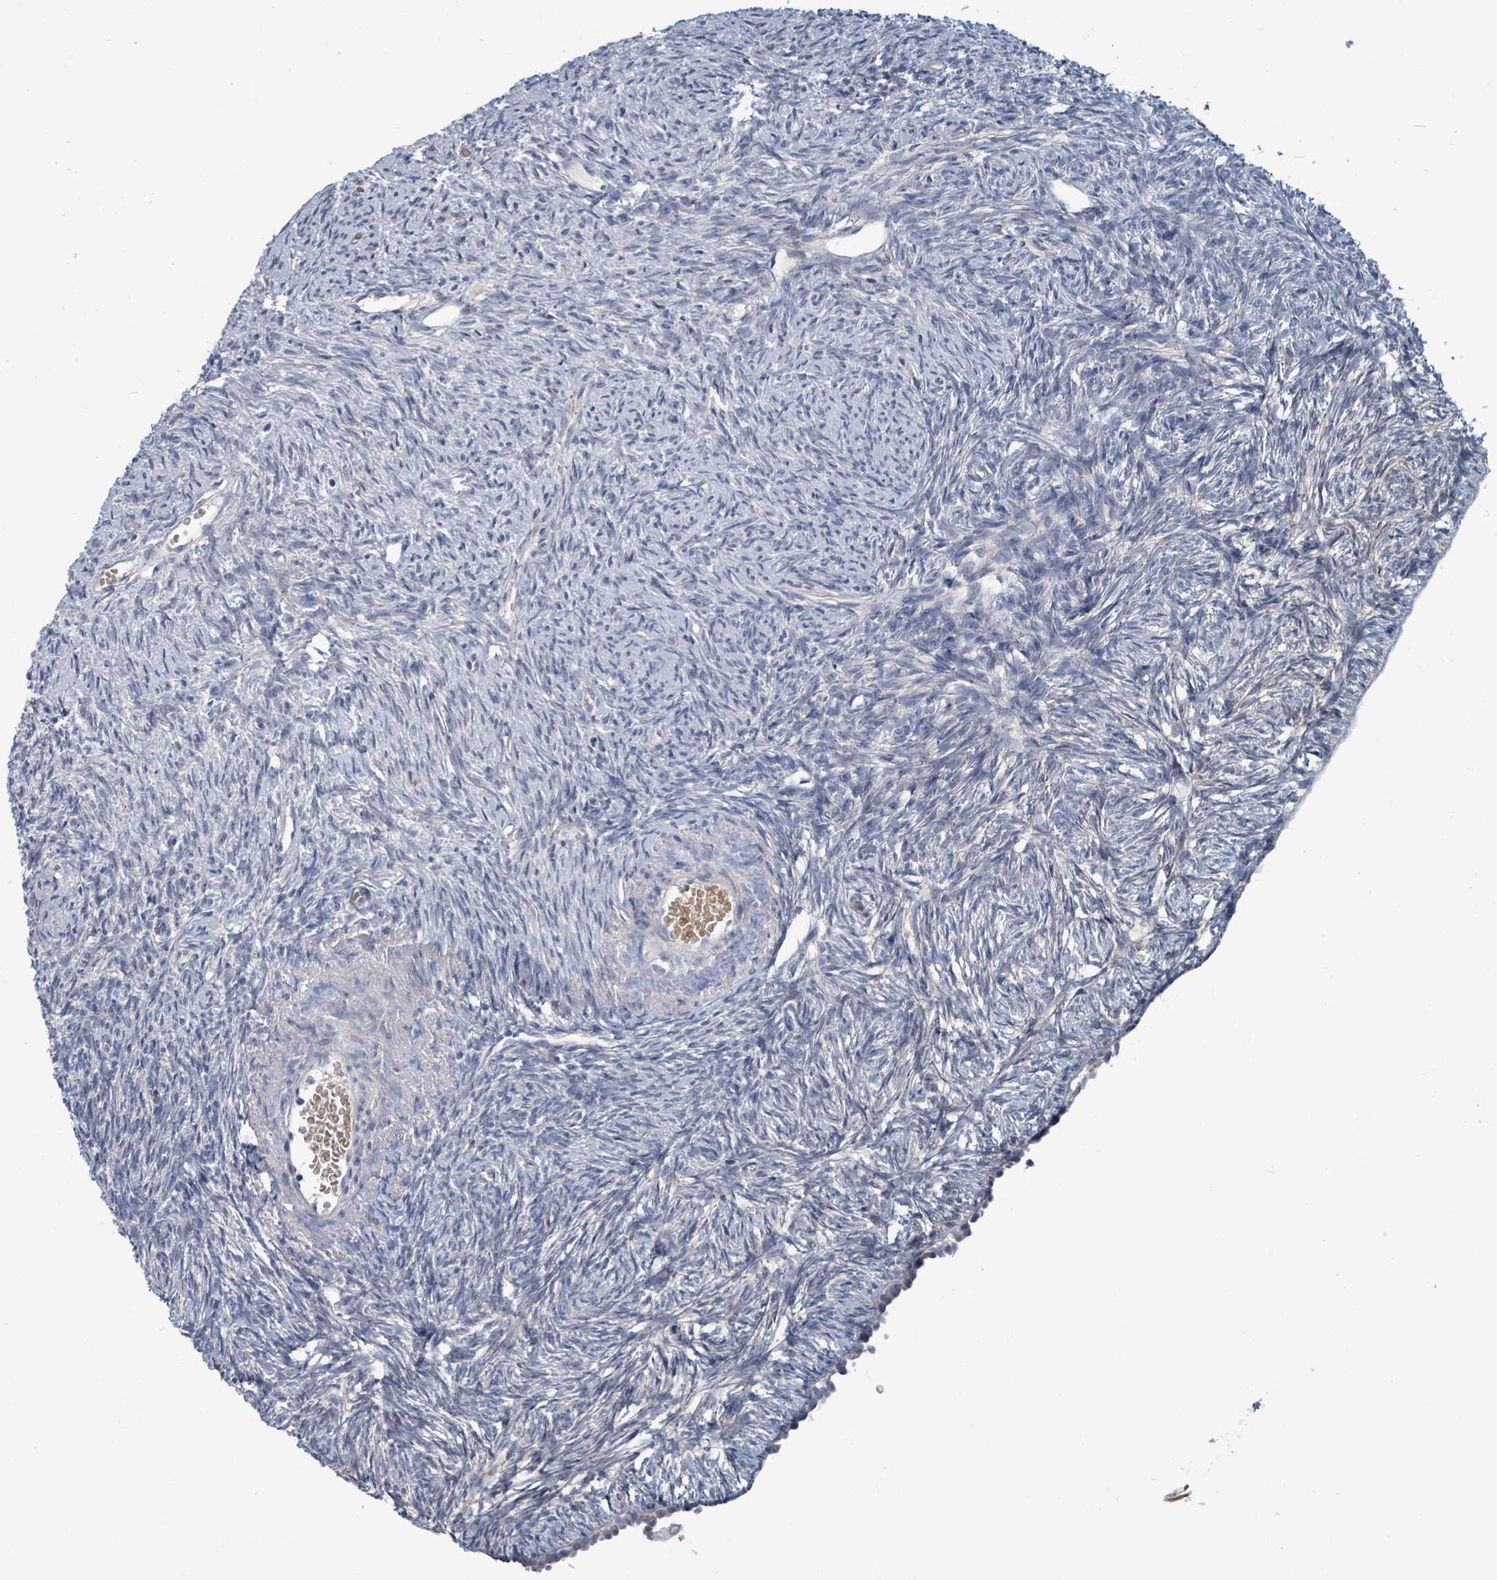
{"staining": {"intensity": "negative", "quantity": "none", "location": "none"}, "tissue": "ovary", "cell_type": "Ovarian stroma cells", "image_type": "normal", "snomed": [{"axis": "morphology", "description": "Normal tissue, NOS"}, {"axis": "topography", "description": "Ovary"}], "caption": "IHC of unremarkable human ovary reveals no expression in ovarian stroma cells. (Brightfield microscopy of DAB immunohistochemistry (IHC) at high magnification).", "gene": "TRDMT1", "patient": {"sex": "female", "age": 51}}